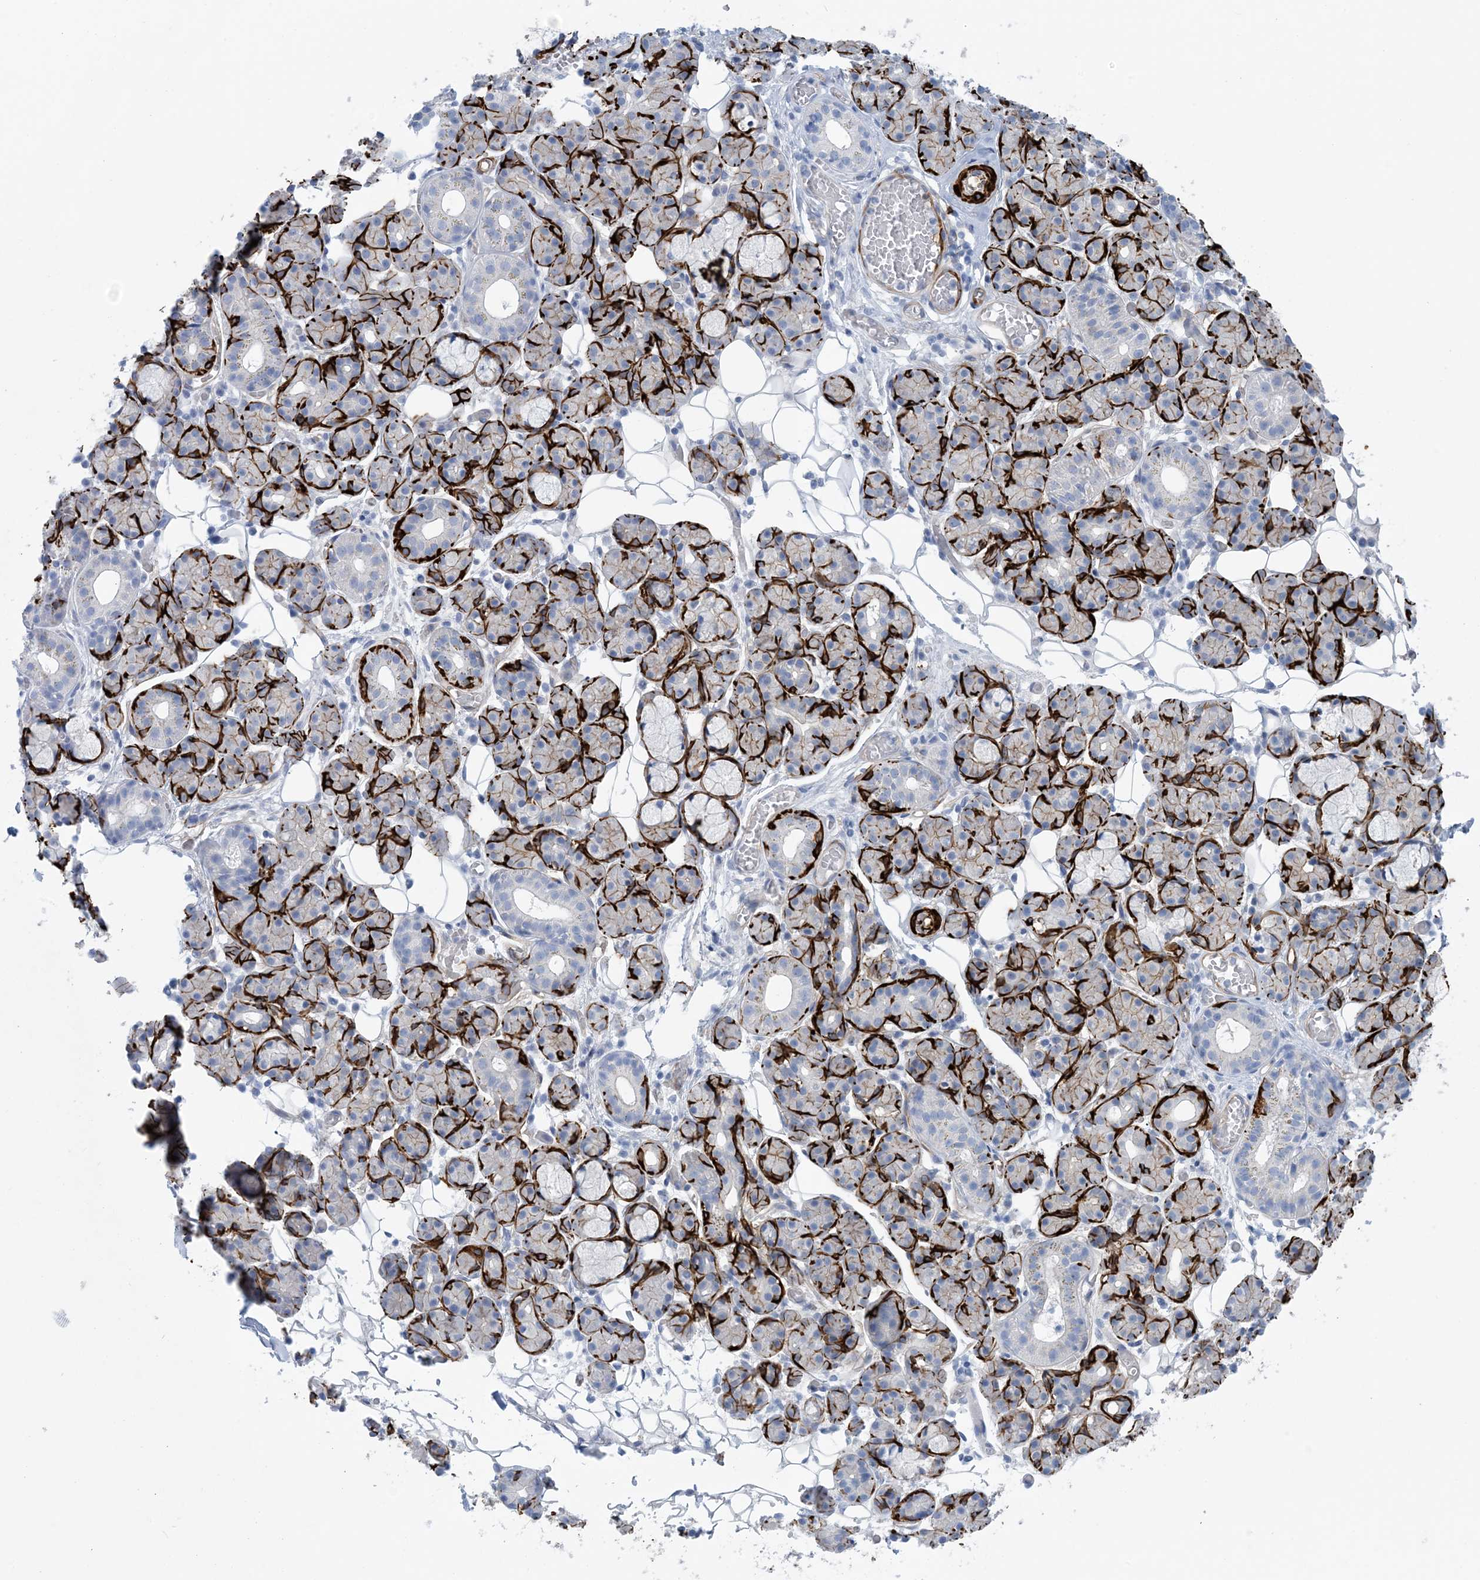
{"staining": {"intensity": "strong", "quantity": "25%-75%", "location": "cytoplasmic/membranous"}, "tissue": "salivary gland", "cell_type": "Glandular cells", "image_type": "normal", "snomed": [{"axis": "morphology", "description": "Normal tissue, NOS"}, {"axis": "topography", "description": "Salivary gland"}], "caption": "Protein staining by immunohistochemistry demonstrates strong cytoplasmic/membranous positivity in approximately 25%-75% of glandular cells in normal salivary gland. The protein of interest is stained brown, and the nuclei are stained in blue (DAB (3,3'-diaminobenzidine) IHC with brightfield microscopy, high magnification).", "gene": "SHANK1", "patient": {"sex": "male", "age": 63}}